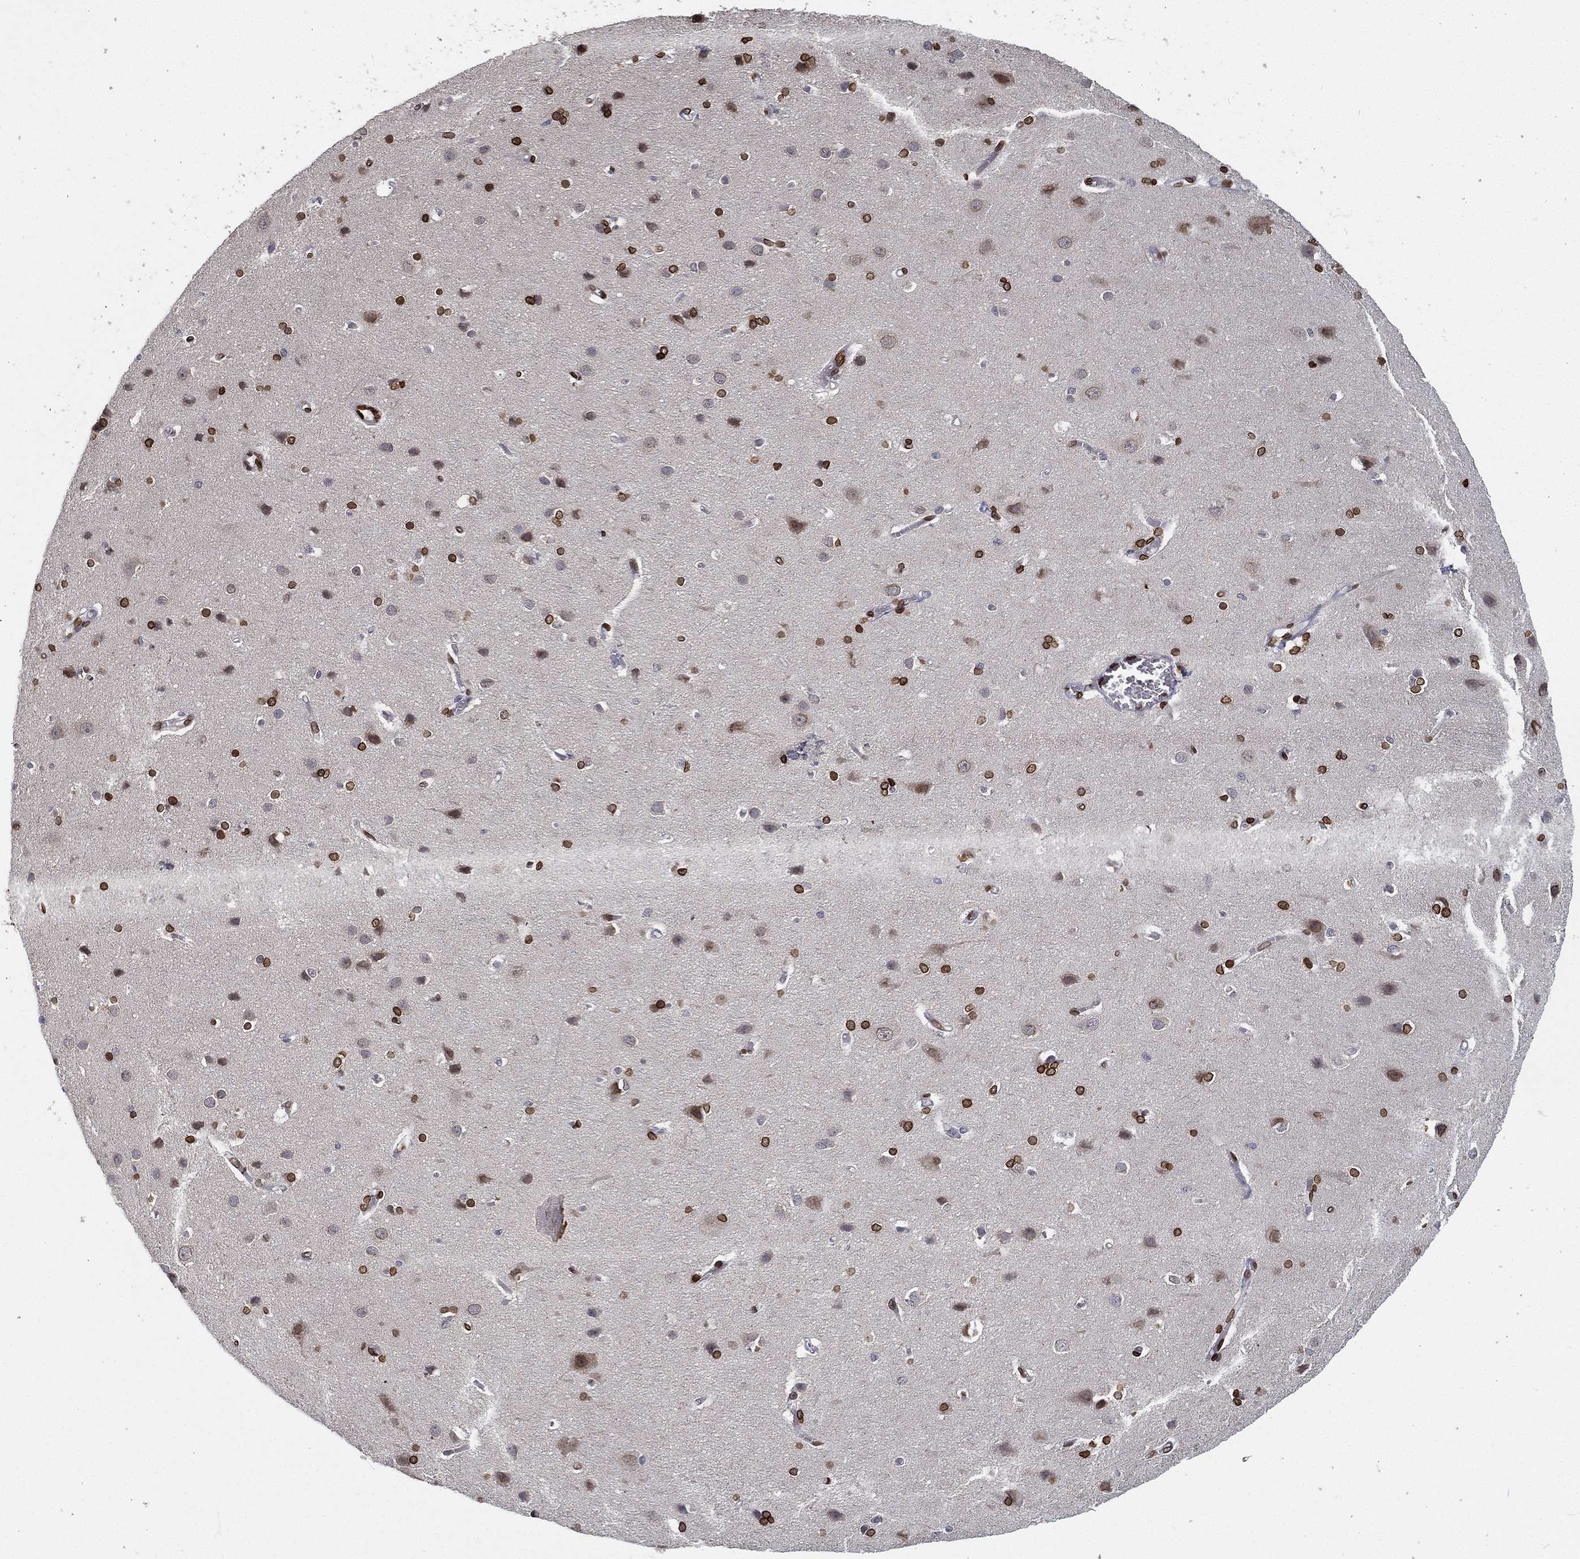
{"staining": {"intensity": "strong", "quantity": "25%-75%", "location": "cytoplasmic/membranous,nuclear"}, "tissue": "cerebral cortex", "cell_type": "Endothelial cells", "image_type": "normal", "snomed": [{"axis": "morphology", "description": "Normal tissue, NOS"}, {"axis": "topography", "description": "Cerebral cortex"}], "caption": "Brown immunohistochemical staining in unremarkable cerebral cortex displays strong cytoplasmic/membranous,nuclear expression in about 25%-75% of endothelial cells.", "gene": "PALB2", "patient": {"sex": "male", "age": 37}}